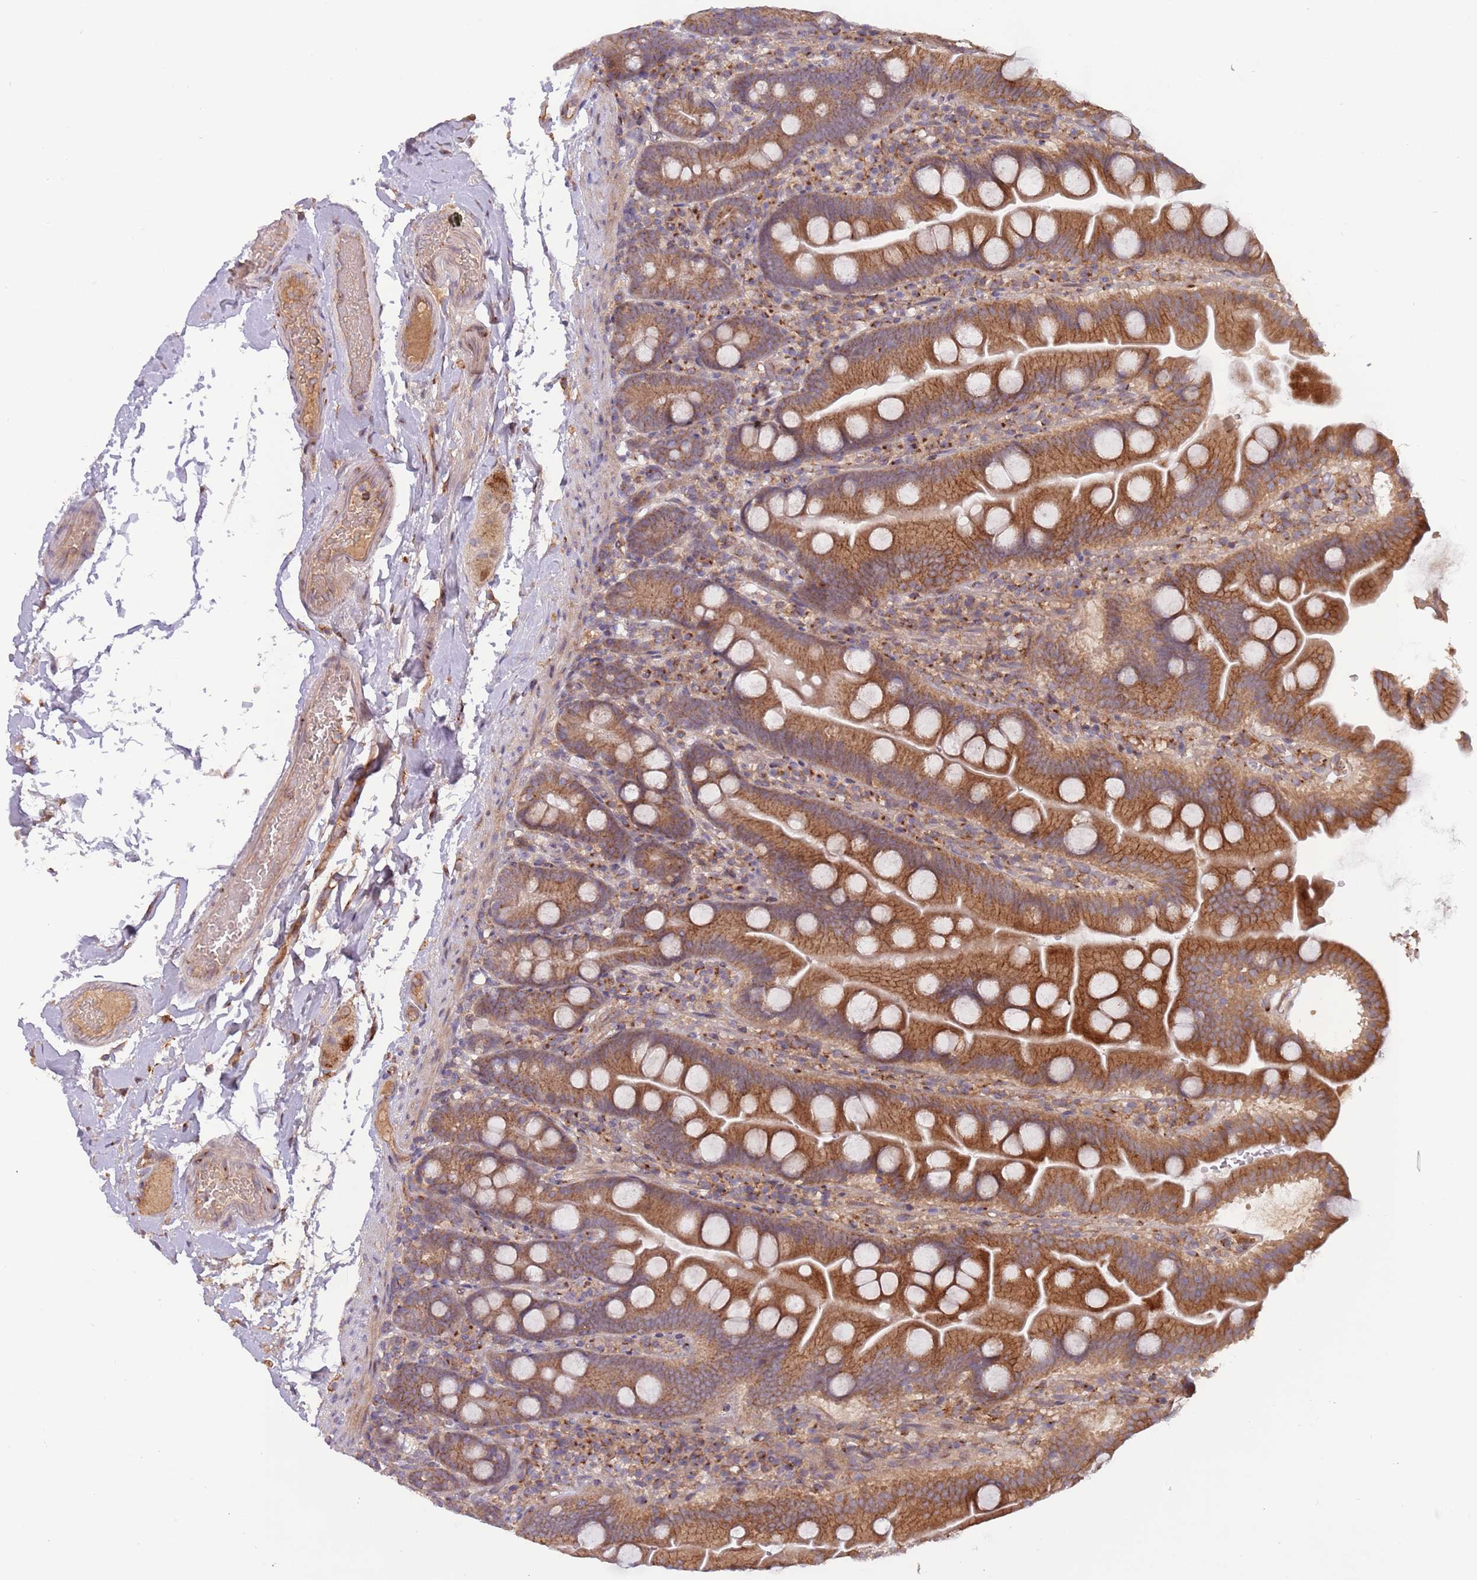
{"staining": {"intensity": "moderate", "quantity": ">75%", "location": "cytoplasmic/membranous"}, "tissue": "small intestine", "cell_type": "Glandular cells", "image_type": "normal", "snomed": [{"axis": "morphology", "description": "Normal tissue, NOS"}, {"axis": "topography", "description": "Small intestine"}], "caption": "A histopathology image showing moderate cytoplasmic/membranous positivity in about >75% of glandular cells in unremarkable small intestine, as visualized by brown immunohistochemical staining.", "gene": "BTBD7", "patient": {"sex": "female", "age": 68}}